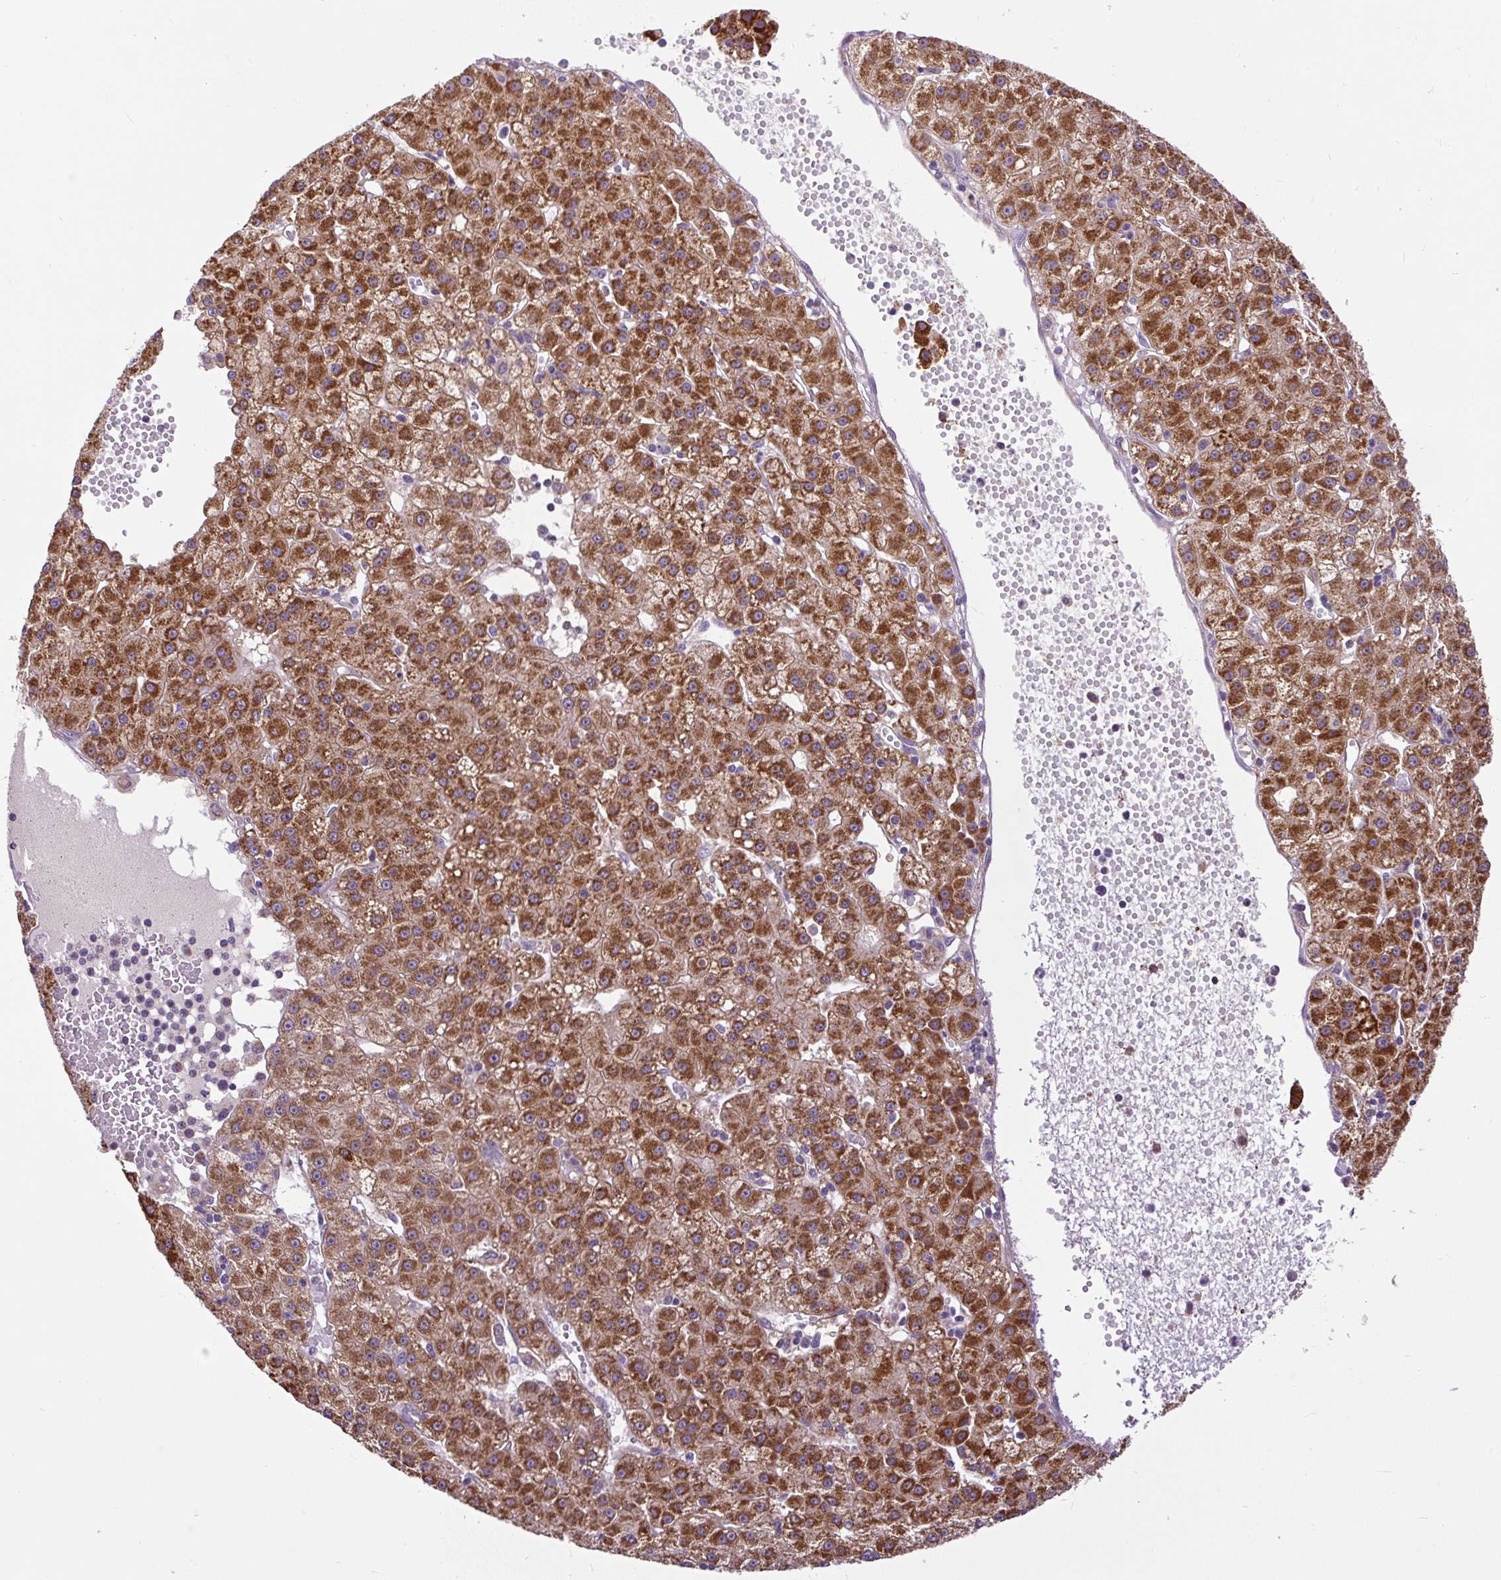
{"staining": {"intensity": "strong", "quantity": ">75%", "location": "cytoplasmic/membranous"}, "tissue": "liver cancer", "cell_type": "Tumor cells", "image_type": "cancer", "snomed": [{"axis": "morphology", "description": "Carcinoma, Hepatocellular, NOS"}, {"axis": "topography", "description": "Liver"}], "caption": "Tumor cells demonstrate high levels of strong cytoplasmic/membranous expression in approximately >75% of cells in human liver hepatocellular carcinoma.", "gene": "TM2D3", "patient": {"sex": "male", "age": 76}}